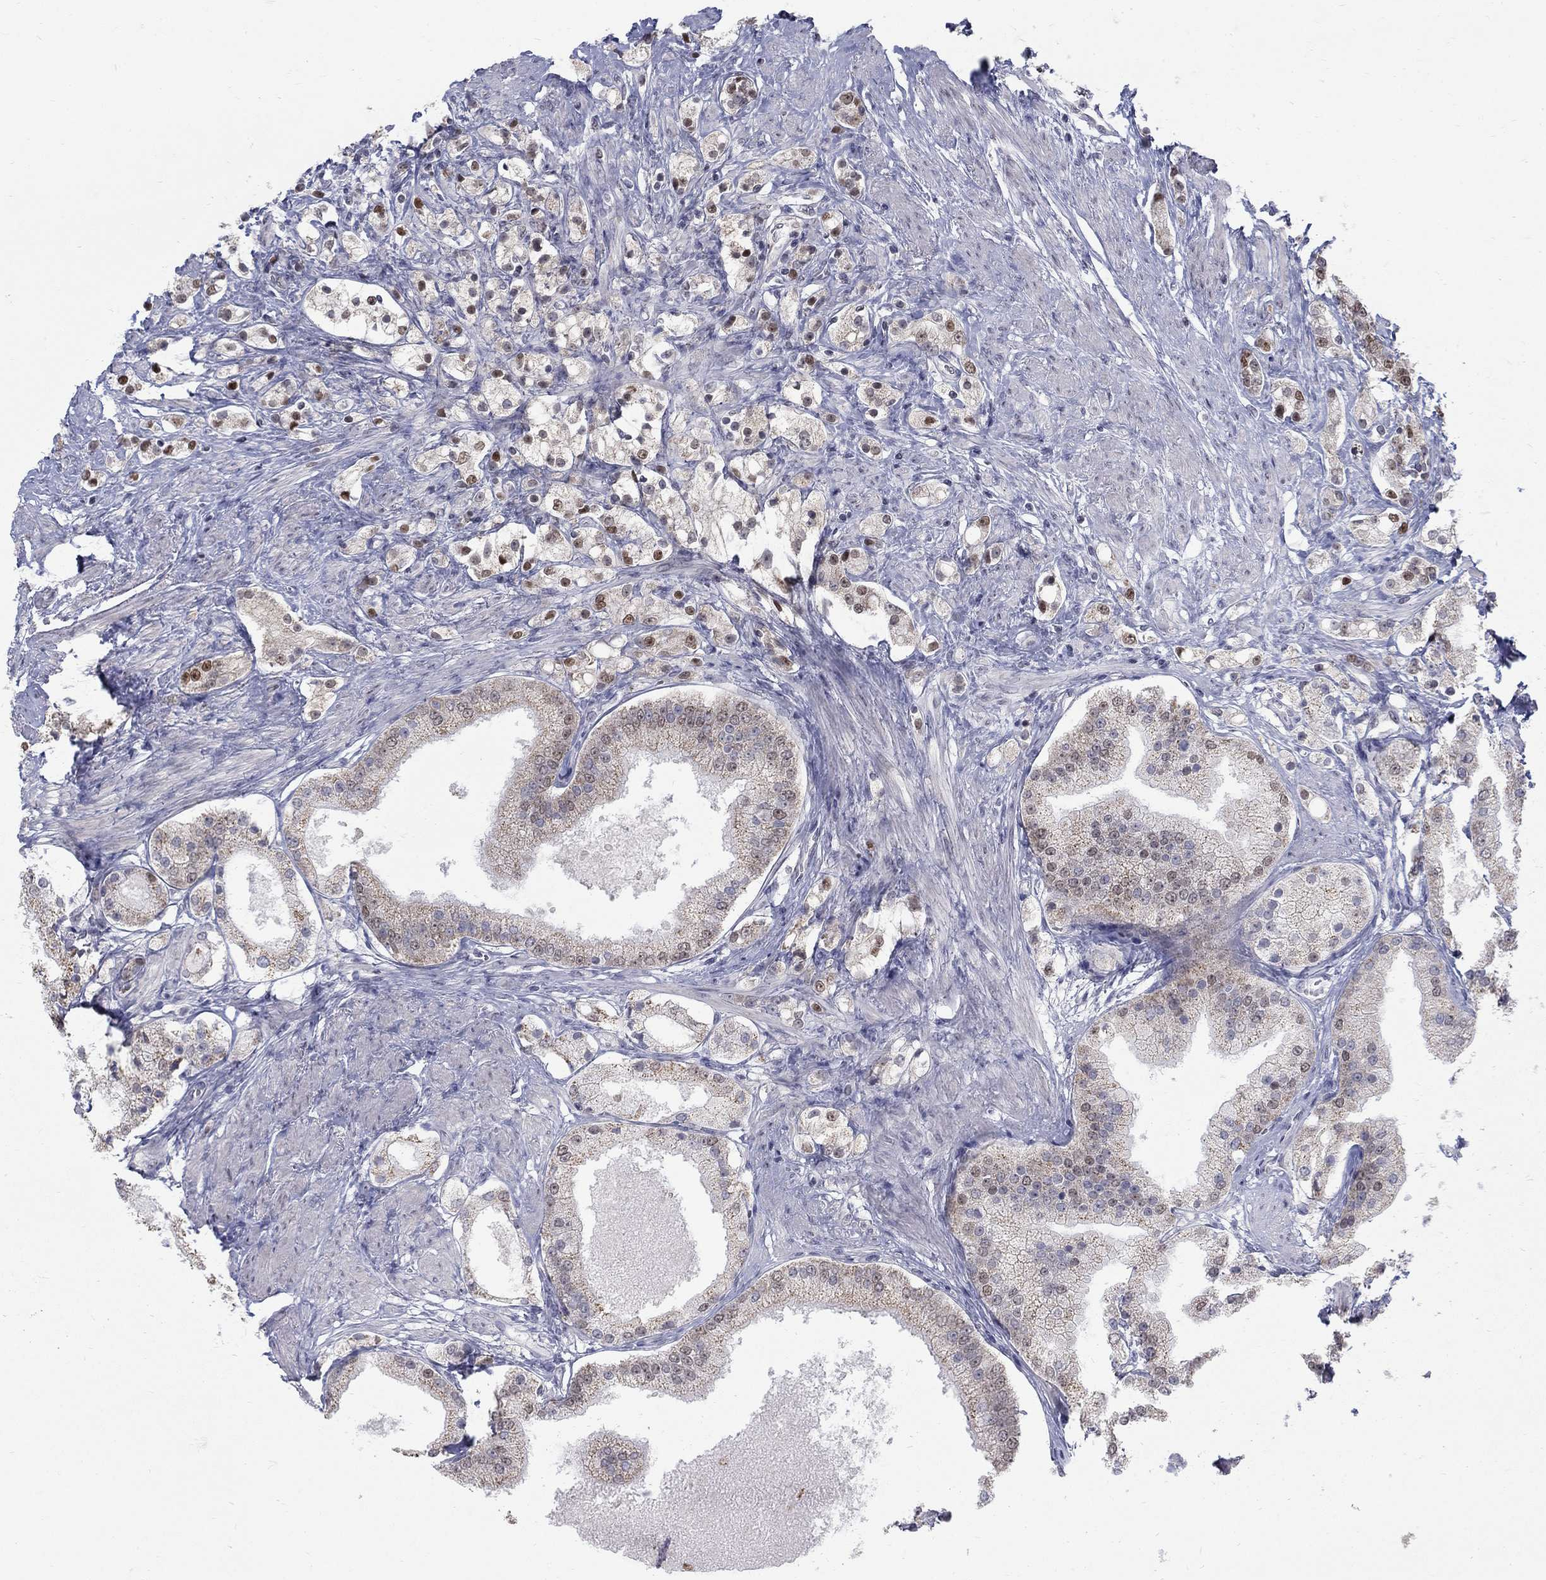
{"staining": {"intensity": "moderate", "quantity": "25%-75%", "location": "nuclear"}, "tissue": "prostate cancer", "cell_type": "Tumor cells", "image_type": "cancer", "snomed": [{"axis": "morphology", "description": "Adenocarcinoma, NOS"}, {"axis": "topography", "description": "Prostate and seminal vesicle, NOS"}, {"axis": "topography", "description": "Prostate"}], "caption": "Immunohistochemical staining of human prostate cancer (adenocarcinoma) demonstrates medium levels of moderate nuclear protein staining in approximately 25%-75% of tumor cells.", "gene": "GCFC2", "patient": {"sex": "male", "age": 67}}